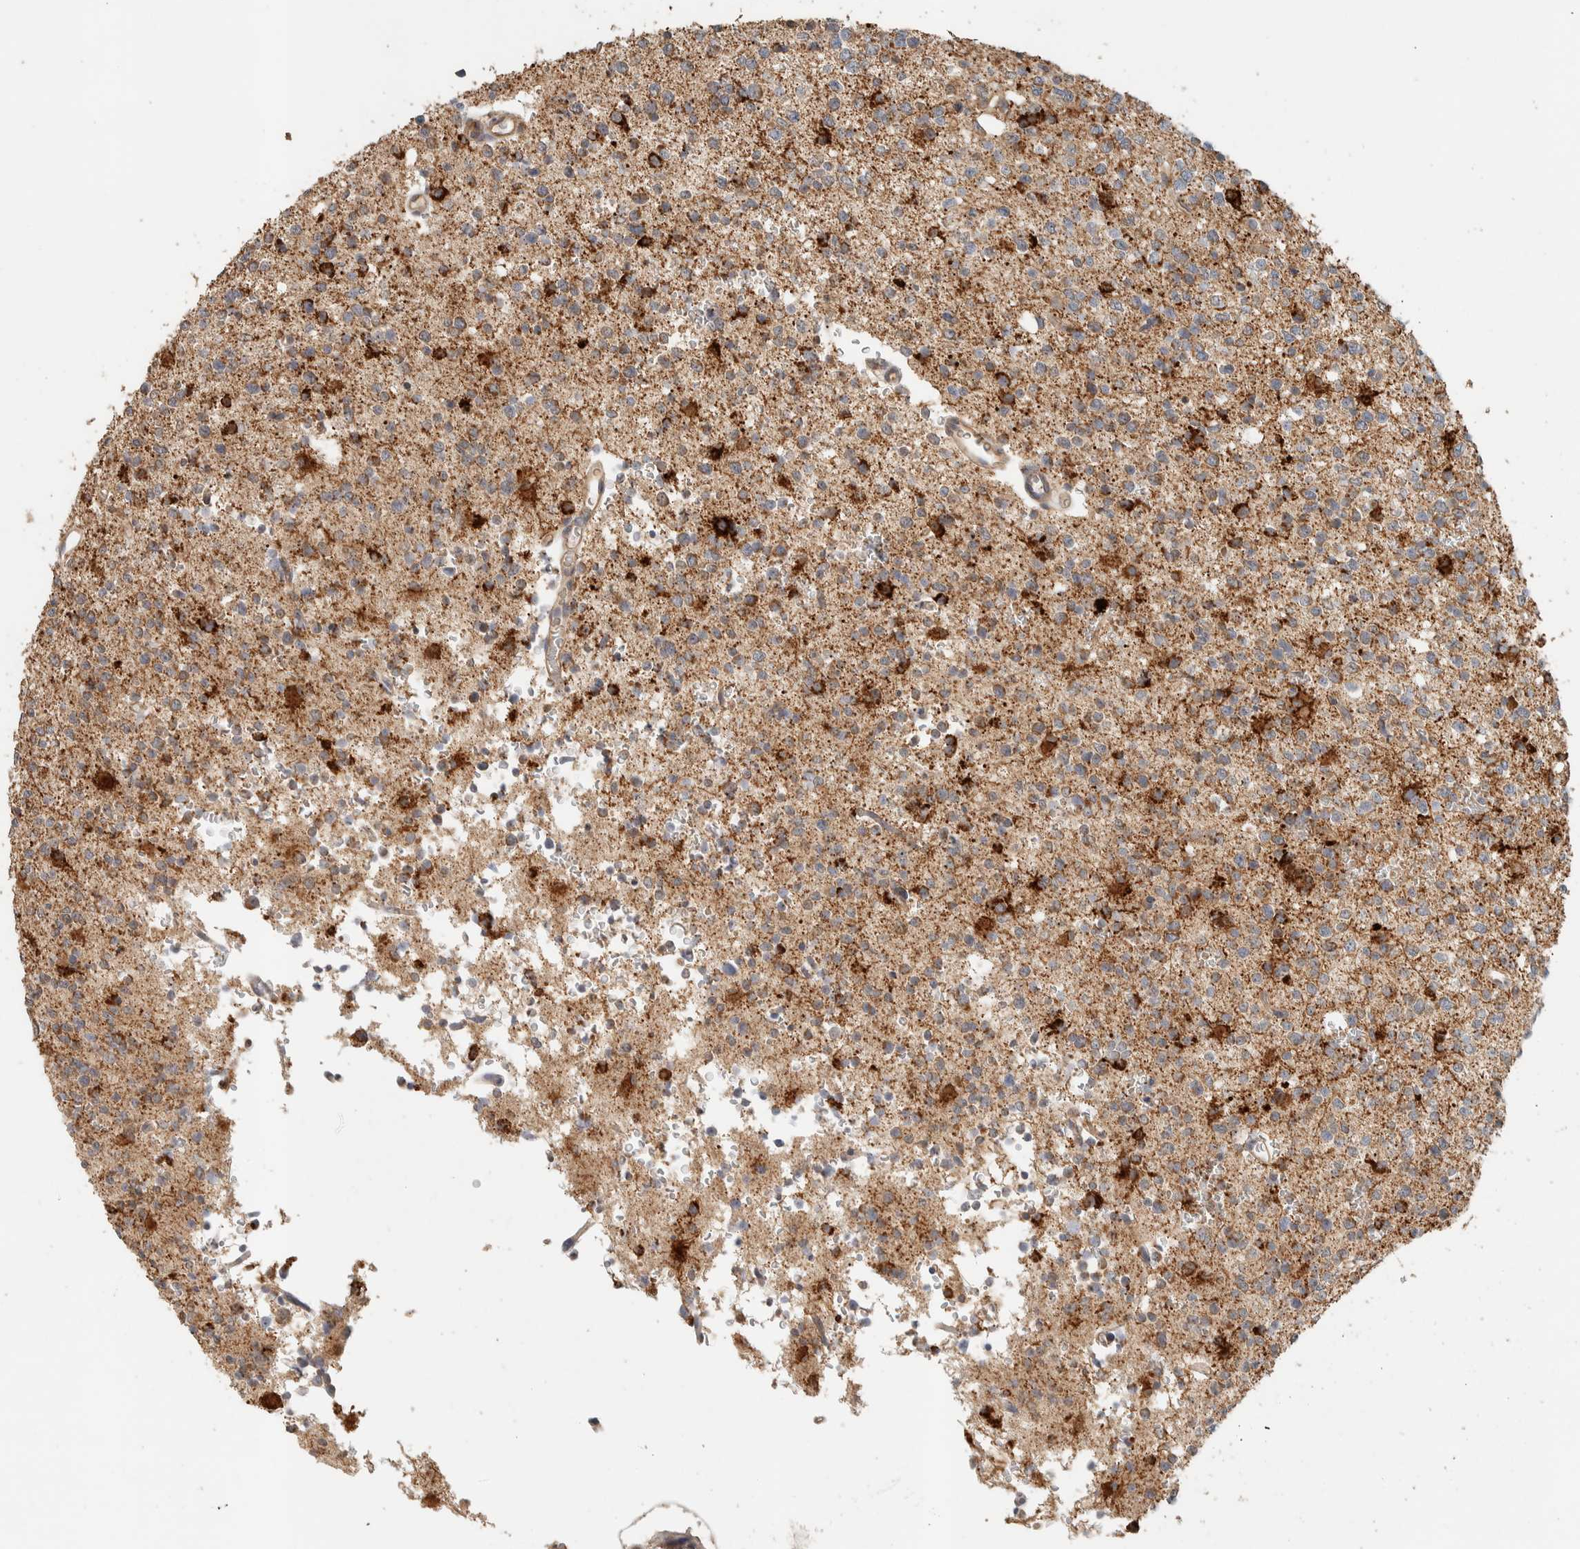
{"staining": {"intensity": "moderate", "quantity": ">75%", "location": "cytoplasmic/membranous"}, "tissue": "glioma", "cell_type": "Tumor cells", "image_type": "cancer", "snomed": [{"axis": "morphology", "description": "Glioma, malignant, High grade"}, {"axis": "topography", "description": "Brain"}], "caption": "Immunohistochemistry (IHC) staining of malignant glioma (high-grade), which shows medium levels of moderate cytoplasmic/membranous staining in approximately >75% of tumor cells indicating moderate cytoplasmic/membranous protein expression. The staining was performed using DAB (brown) for protein detection and nuclei were counterstained in hematoxylin (blue).", "gene": "PDE7B", "patient": {"sex": "female", "age": 62}}